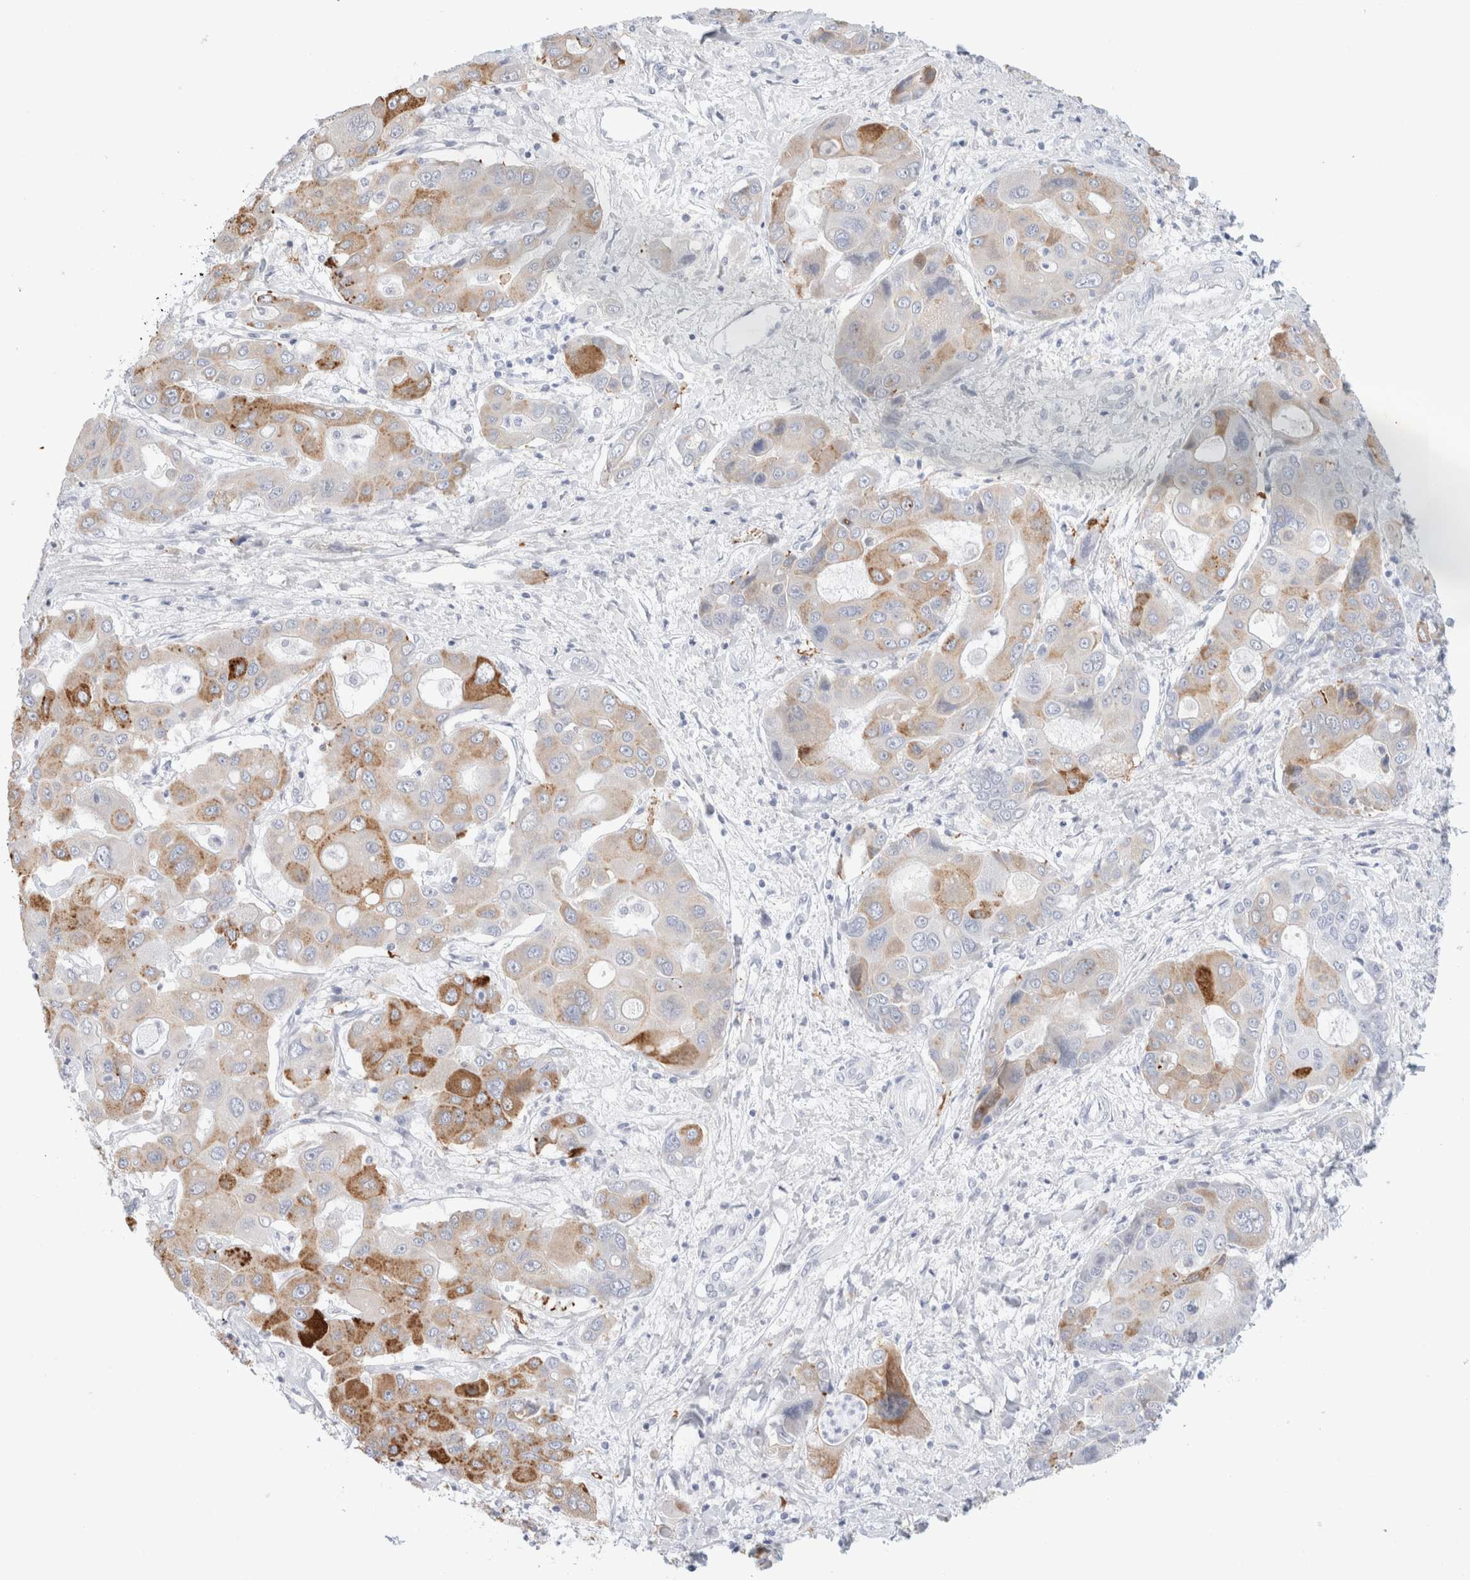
{"staining": {"intensity": "moderate", "quantity": "25%-75%", "location": "cytoplasmic/membranous"}, "tissue": "liver cancer", "cell_type": "Tumor cells", "image_type": "cancer", "snomed": [{"axis": "morphology", "description": "Cholangiocarcinoma"}, {"axis": "topography", "description": "Liver"}], "caption": "IHC image of human liver cholangiocarcinoma stained for a protein (brown), which exhibits medium levels of moderate cytoplasmic/membranous positivity in about 25%-75% of tumor cells.", "gene": "MUC15", "patient": {"sex": "male", "age": 67}}